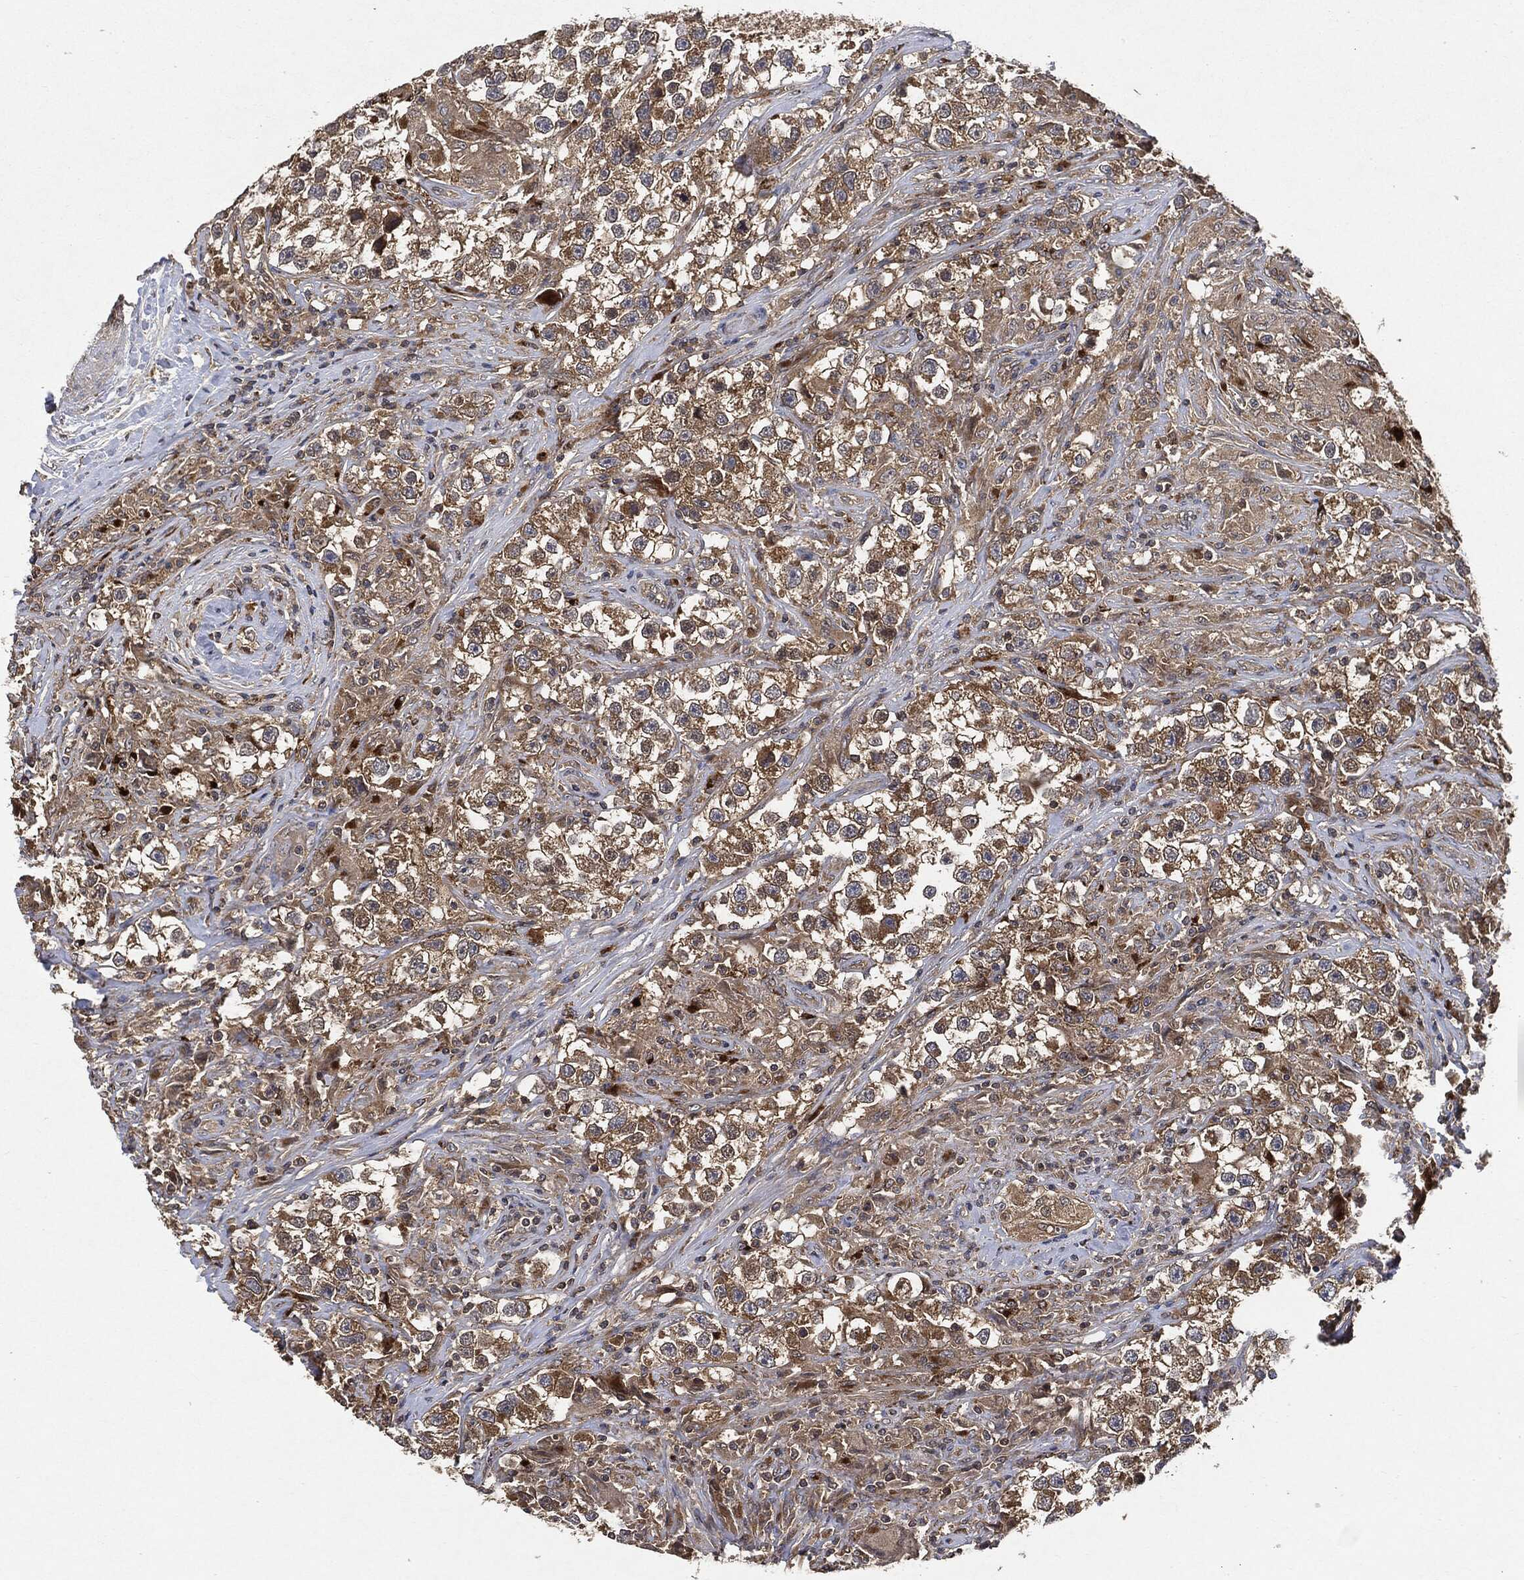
{"staining": {"intensity": "weak", "quantity": ">75%", "location": "cytoplasmic/membranous"}, "tissue": "testis cancer", "cell_type": "Tumor cells", "image_type": "cancer", "snomed": [{"axis": "morphology", "description": "Seminoma, NOS"}, {"axis": "topography", "description": "Testis"}], "caption": "Immunohistochemistry staining of testis cancer, which displays low levels of weak cytoplasmic/membranous positivity in about >75% of tumor cells indicating weak cytoplasmic/membranous protein expression. The staining was performed using DAB (3,3'-diaminobenzidine) (brown) for protein detection and nuclei were counterstained in hematoxylin (blue).", "gene": "BRAF", "patient": {"sex": "male", "age": 46}}